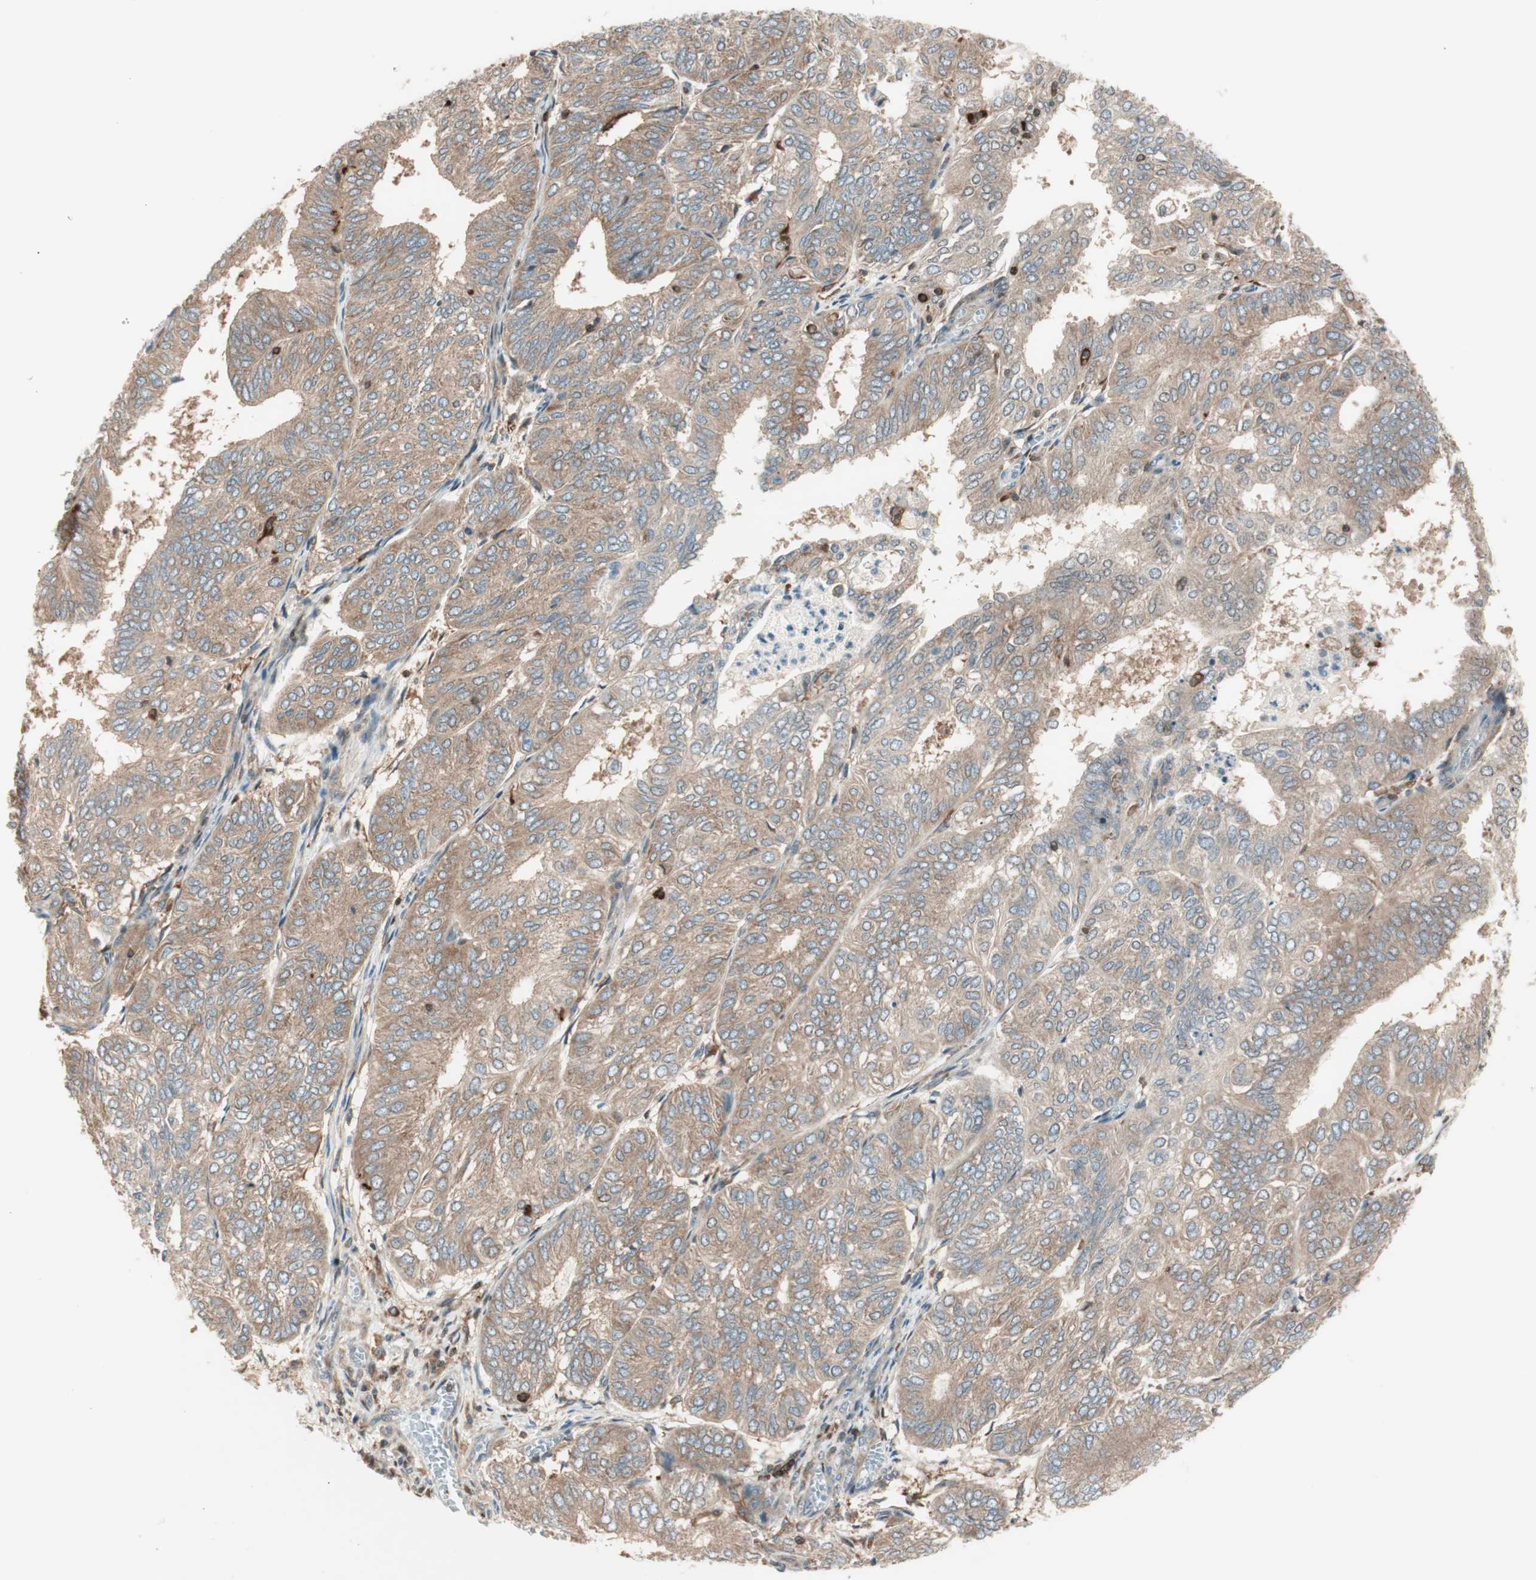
{"staining": {"intensity": "moderate", "quantity": ">75%", "location": "cytoplasmic/membranous"}, "tissue": "endometrial cancer", "cell_type": "Tumor cells", "image_type": "cancer", "snomed": [{"axis": "morphology", "description": "Adenocarcinoma, NOS"}, {"axis": "topography", "description": "Uterus"}], "caption": "There is medium levels of moderate cytoplasmic/membranous staining in tumor cells of endometrial adenocarcinoma, as demonstrated by immunohistochemical staining (brown color).", "gene": "BIN1", "patient": {"sex": "female", "age": 60}}